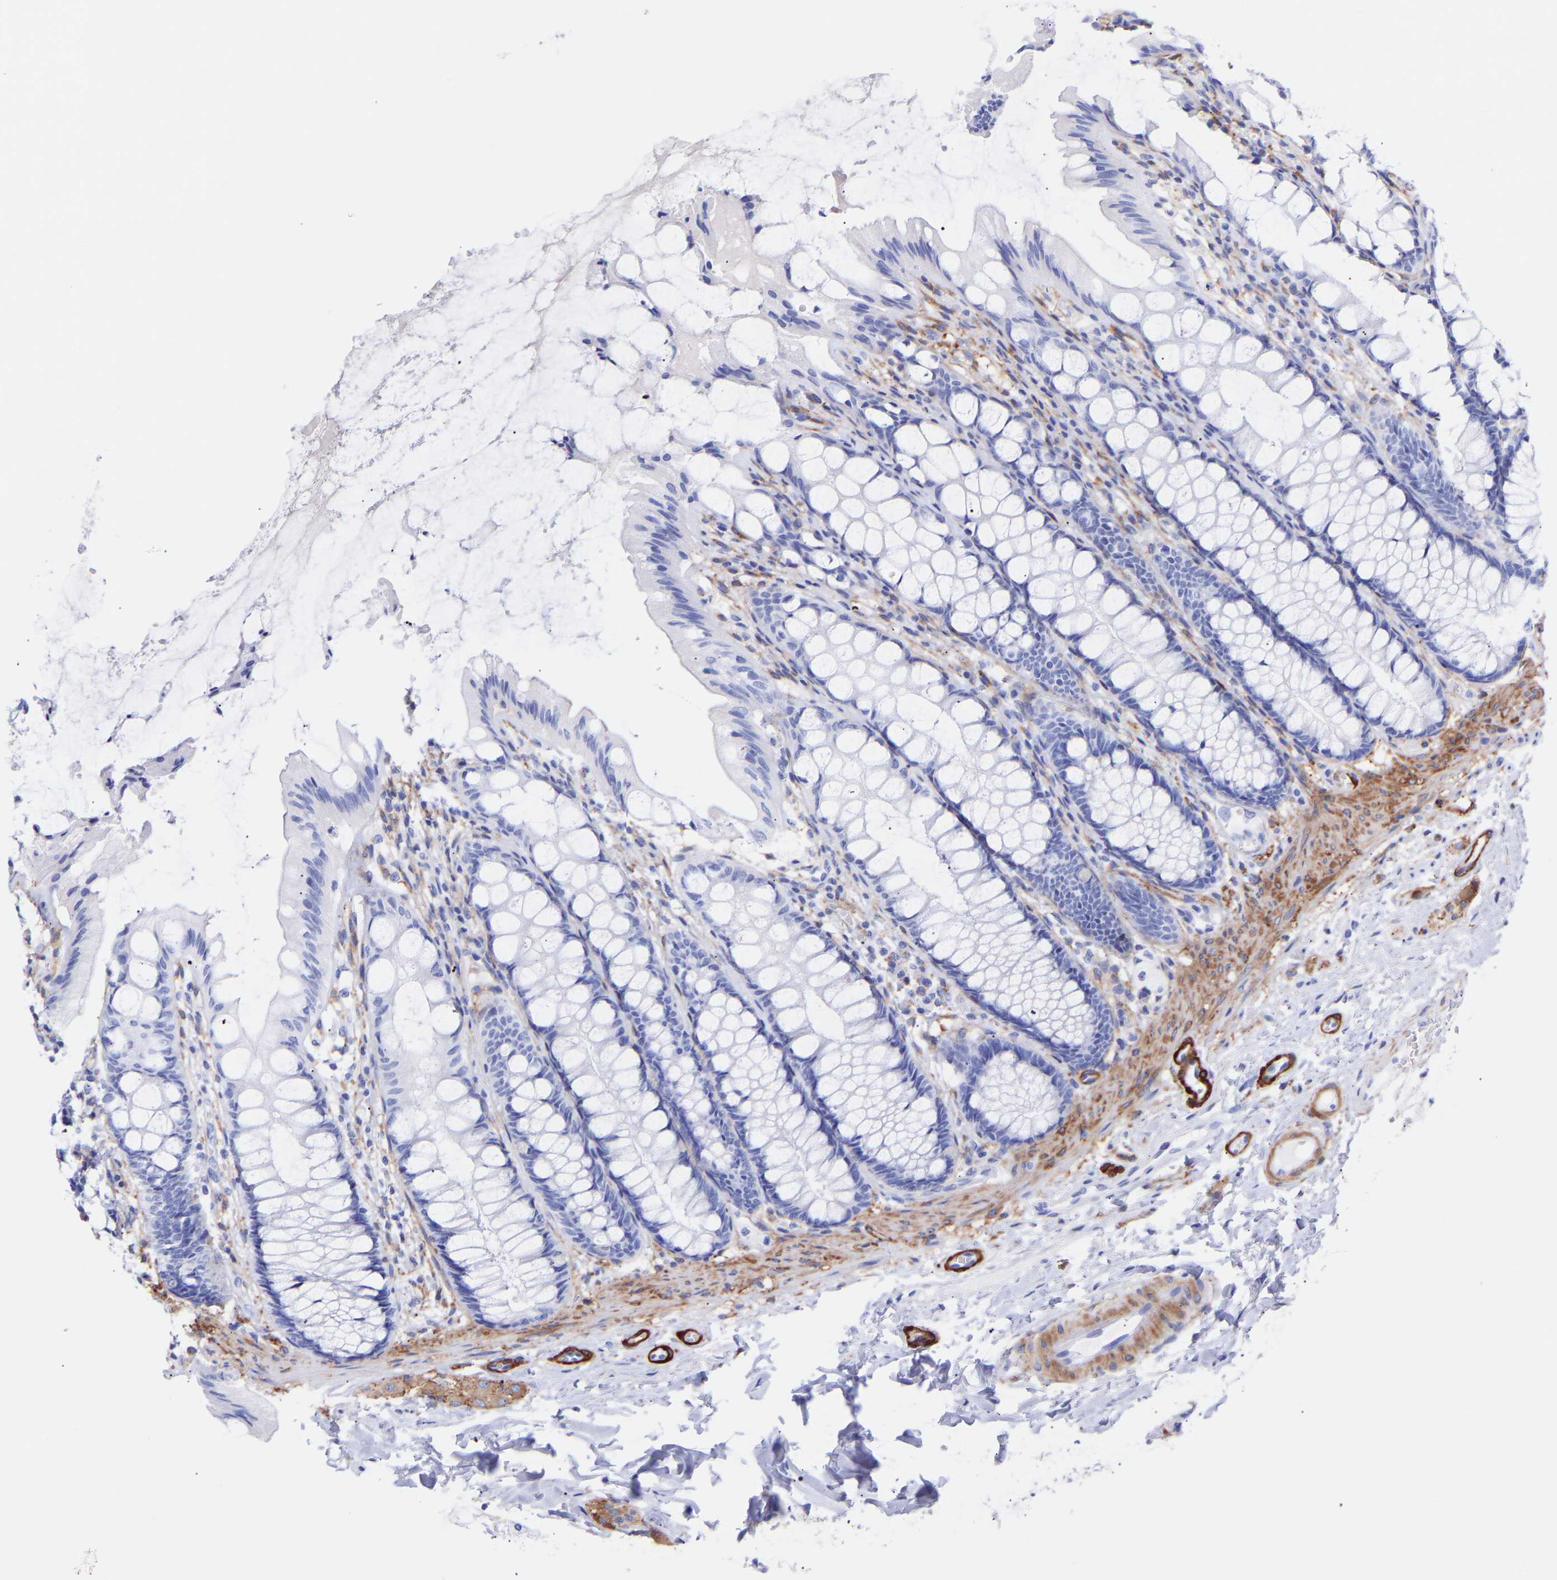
{"staining": {"intensity": "negative", "quantity": "none", "location": "none"}, "tissue": "colon", "cell_type": "Endothelial cells", "image_type": "normal", "snomed": [{"axis": "morphology", "description": "Normal tissue, NOS"}, {"axis": "topography", "description": "Colon"}], "caption": "Immunohistochemistry (IHC) micrograph of unremarkable colon stained for a protein (brown), which reveals no staining in endothelial cells.", "gene": "AMPH", "patient": {"sex": "male", "age": 47}}